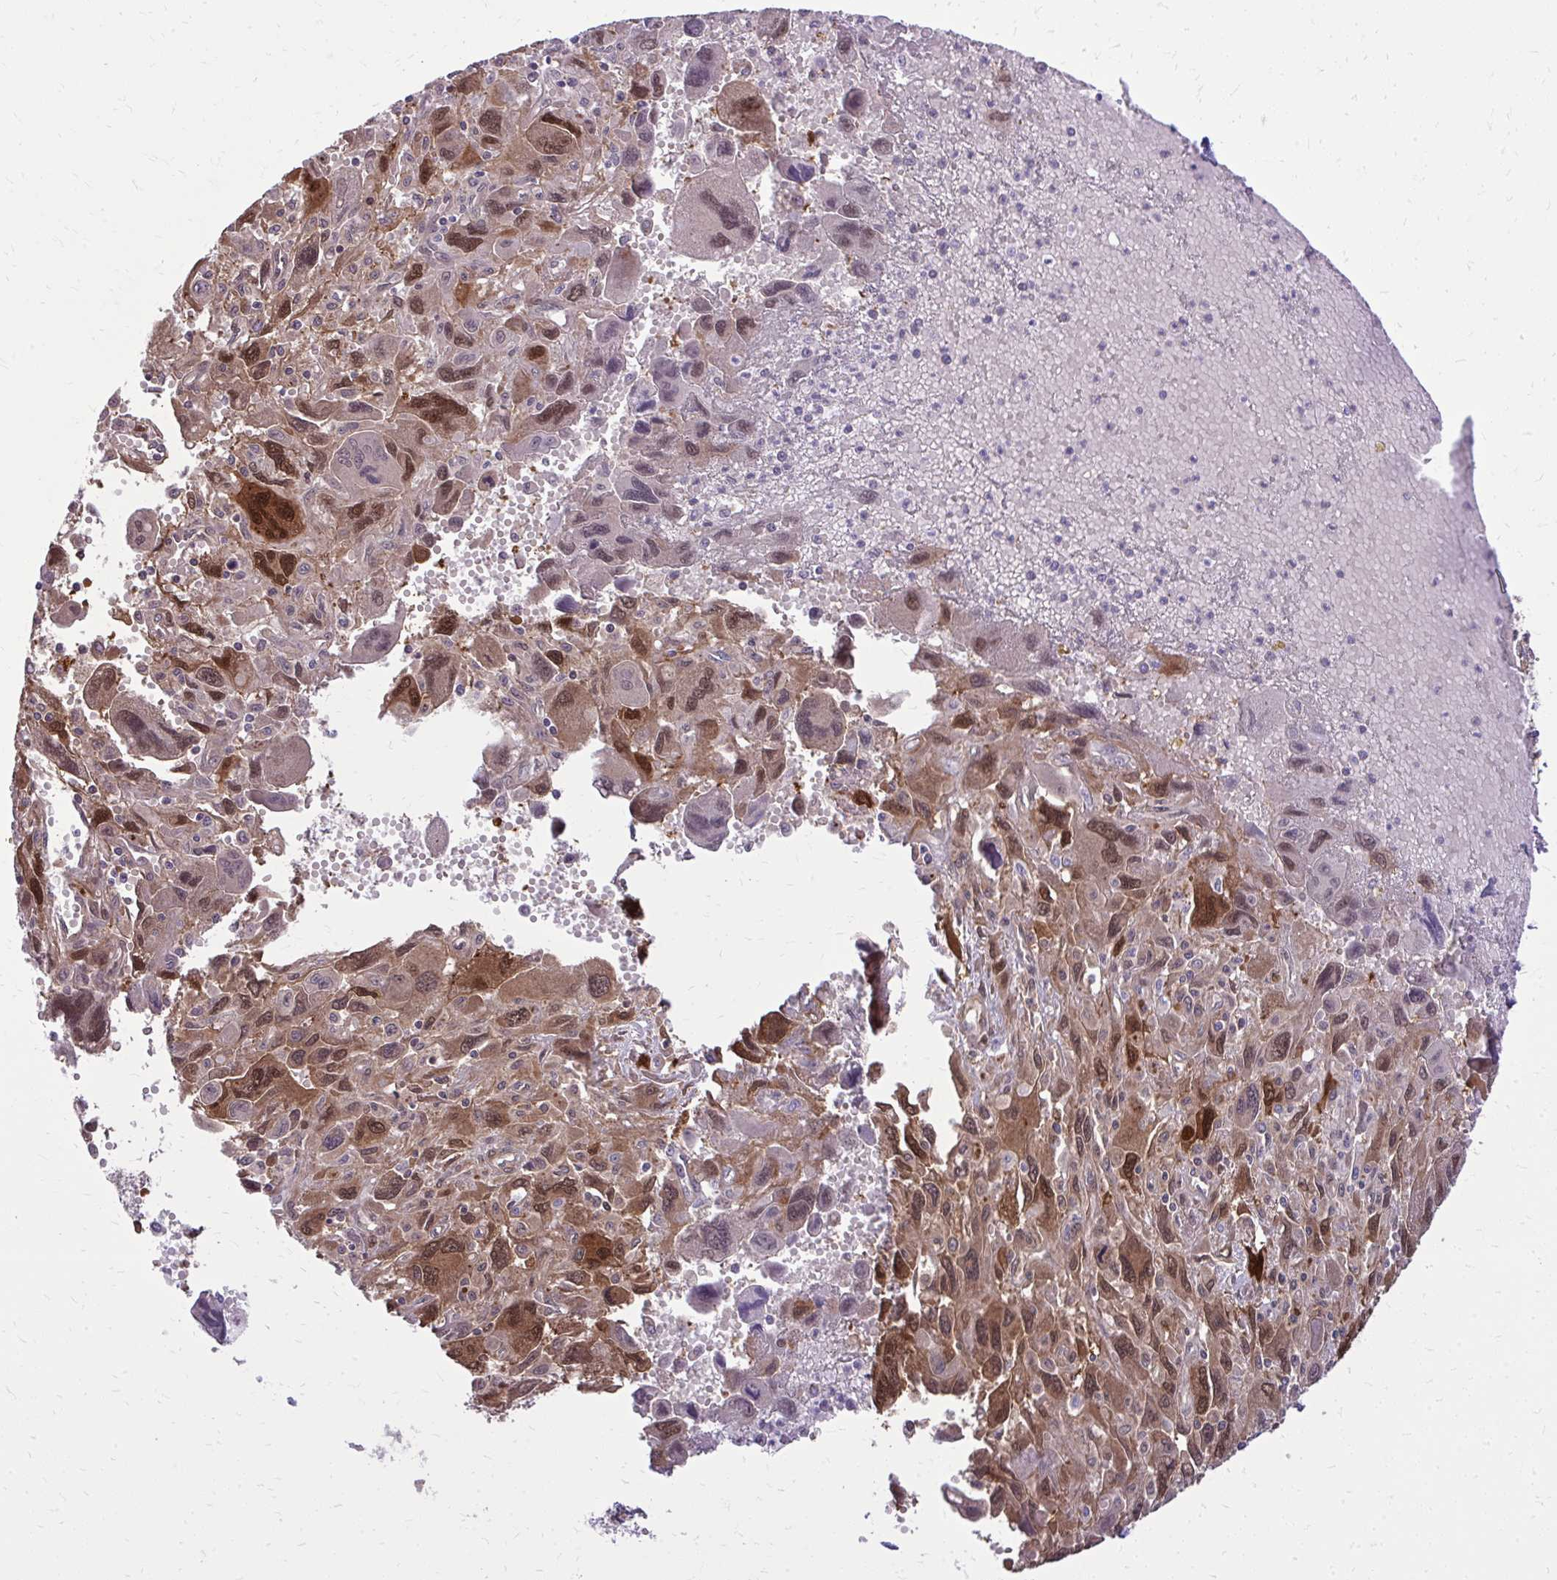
{"staining": {"intensity": "moderate", "quantity": "25%-75%", "location": "cytoplasmic/membranous,nuclear"}, "tissue": "pancreatic cancer", "cell_type": "Tumor cells", "image_type": "cancer", "snomed": [{"axis": "morphology", "description": "Adenocarcinoma, NOS"}, {"axis": "topography", "description": "Pancreas"}], "caption": "Protein analysis of pancreatic cancer (adenocarcinoma) tissue exhibits moderate cytoplasmic/membranous and nuclear expression in approximately 25%-75% of tumor cells.", "gene": "NNMT", "patient": {"sex": "female", "age": 47}}